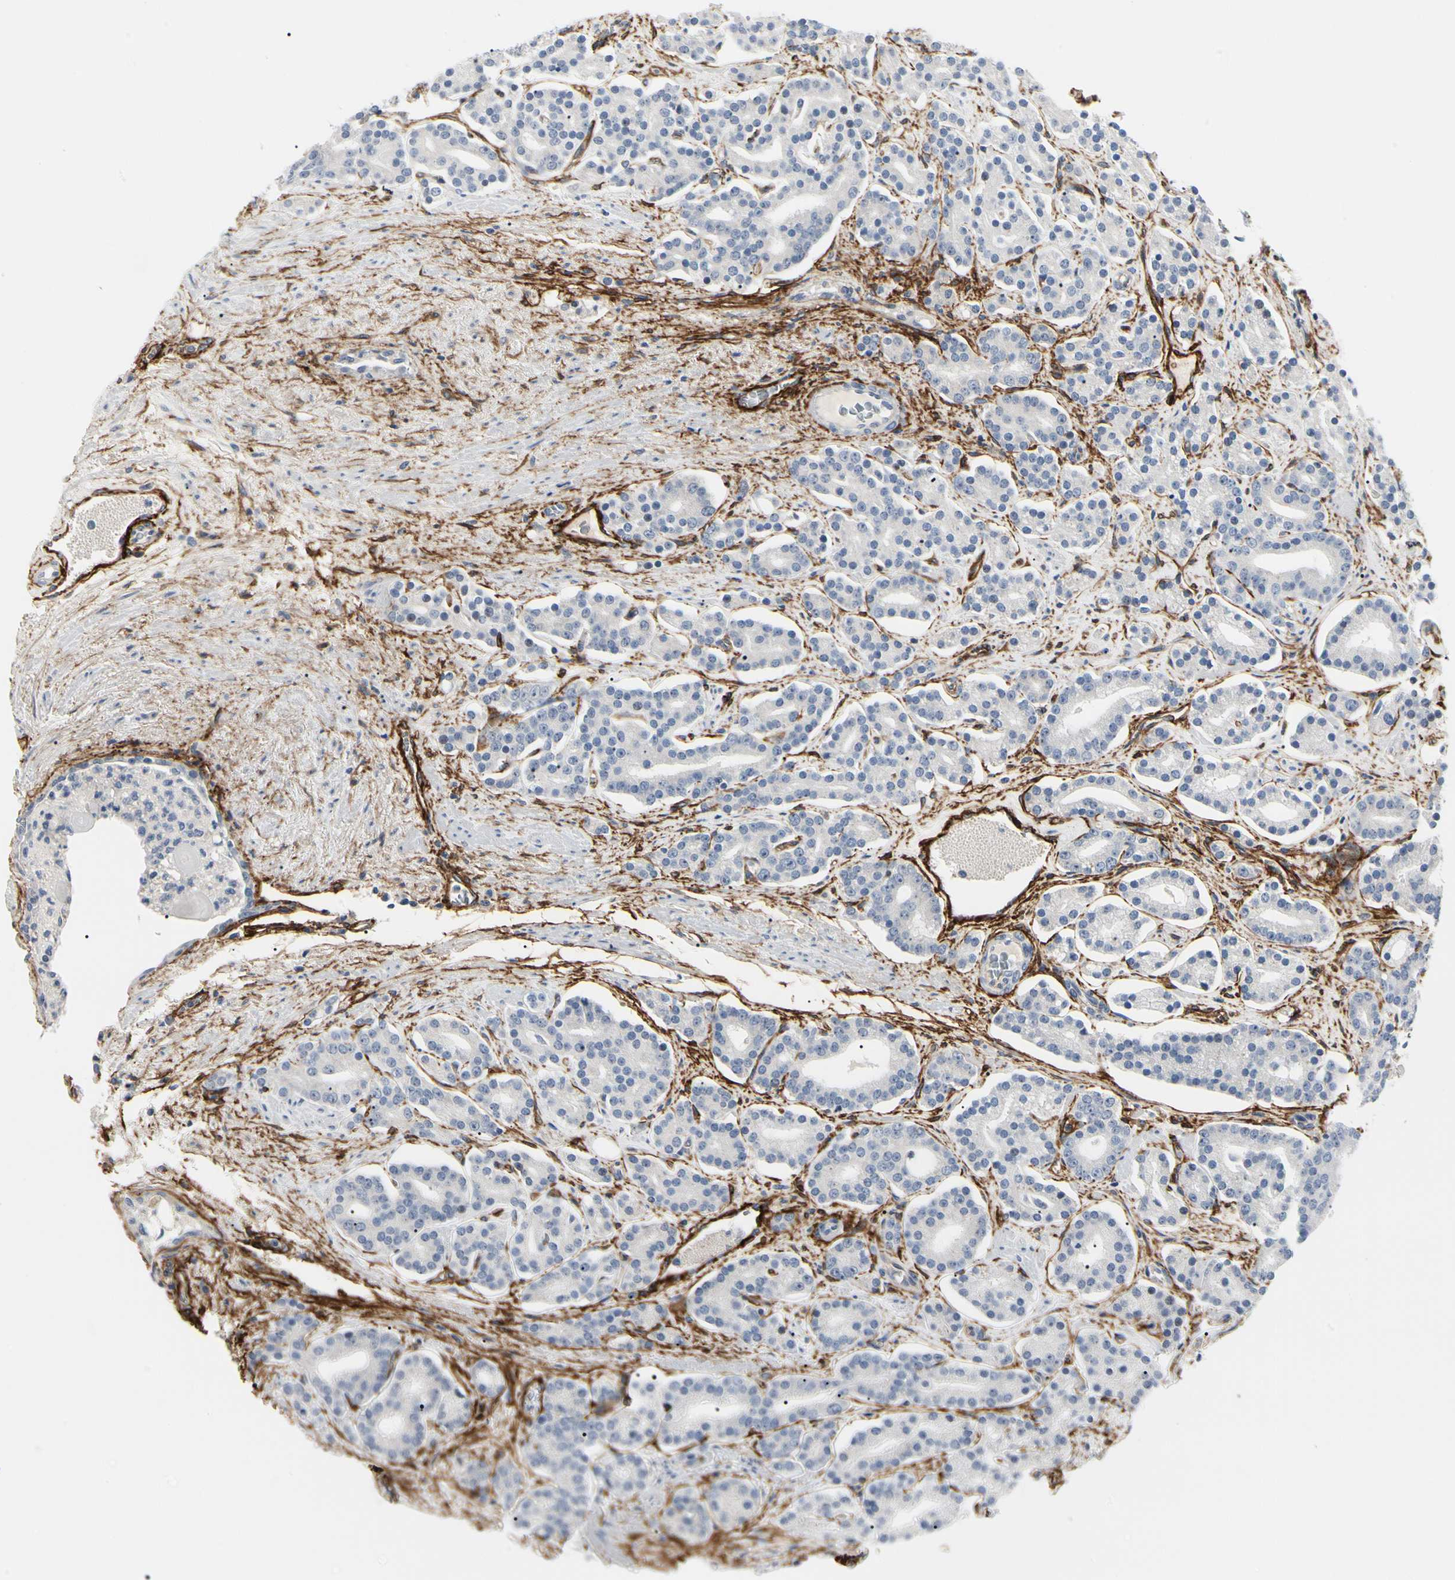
{"staining": {"intensity": "negative", "quantity": "none", "location": "none"}, "tissue": "prostate cancer", "cell_type": "Tumor cells", "image_type": "cancer", "snomed": [{"axis": "morphology", "description": "Adenocarcinoma, Low grade"}, {"axis": "topography", "description": "Prostate"}], "caption": "Human adenocarcinoma (low-grade) (prostate) stained for a protein using immunohistochemistry (IHC) demonstrates no staining in tumor cells.", "gene": "GGT5", "patient": {"sex": "male", "age": 63}}